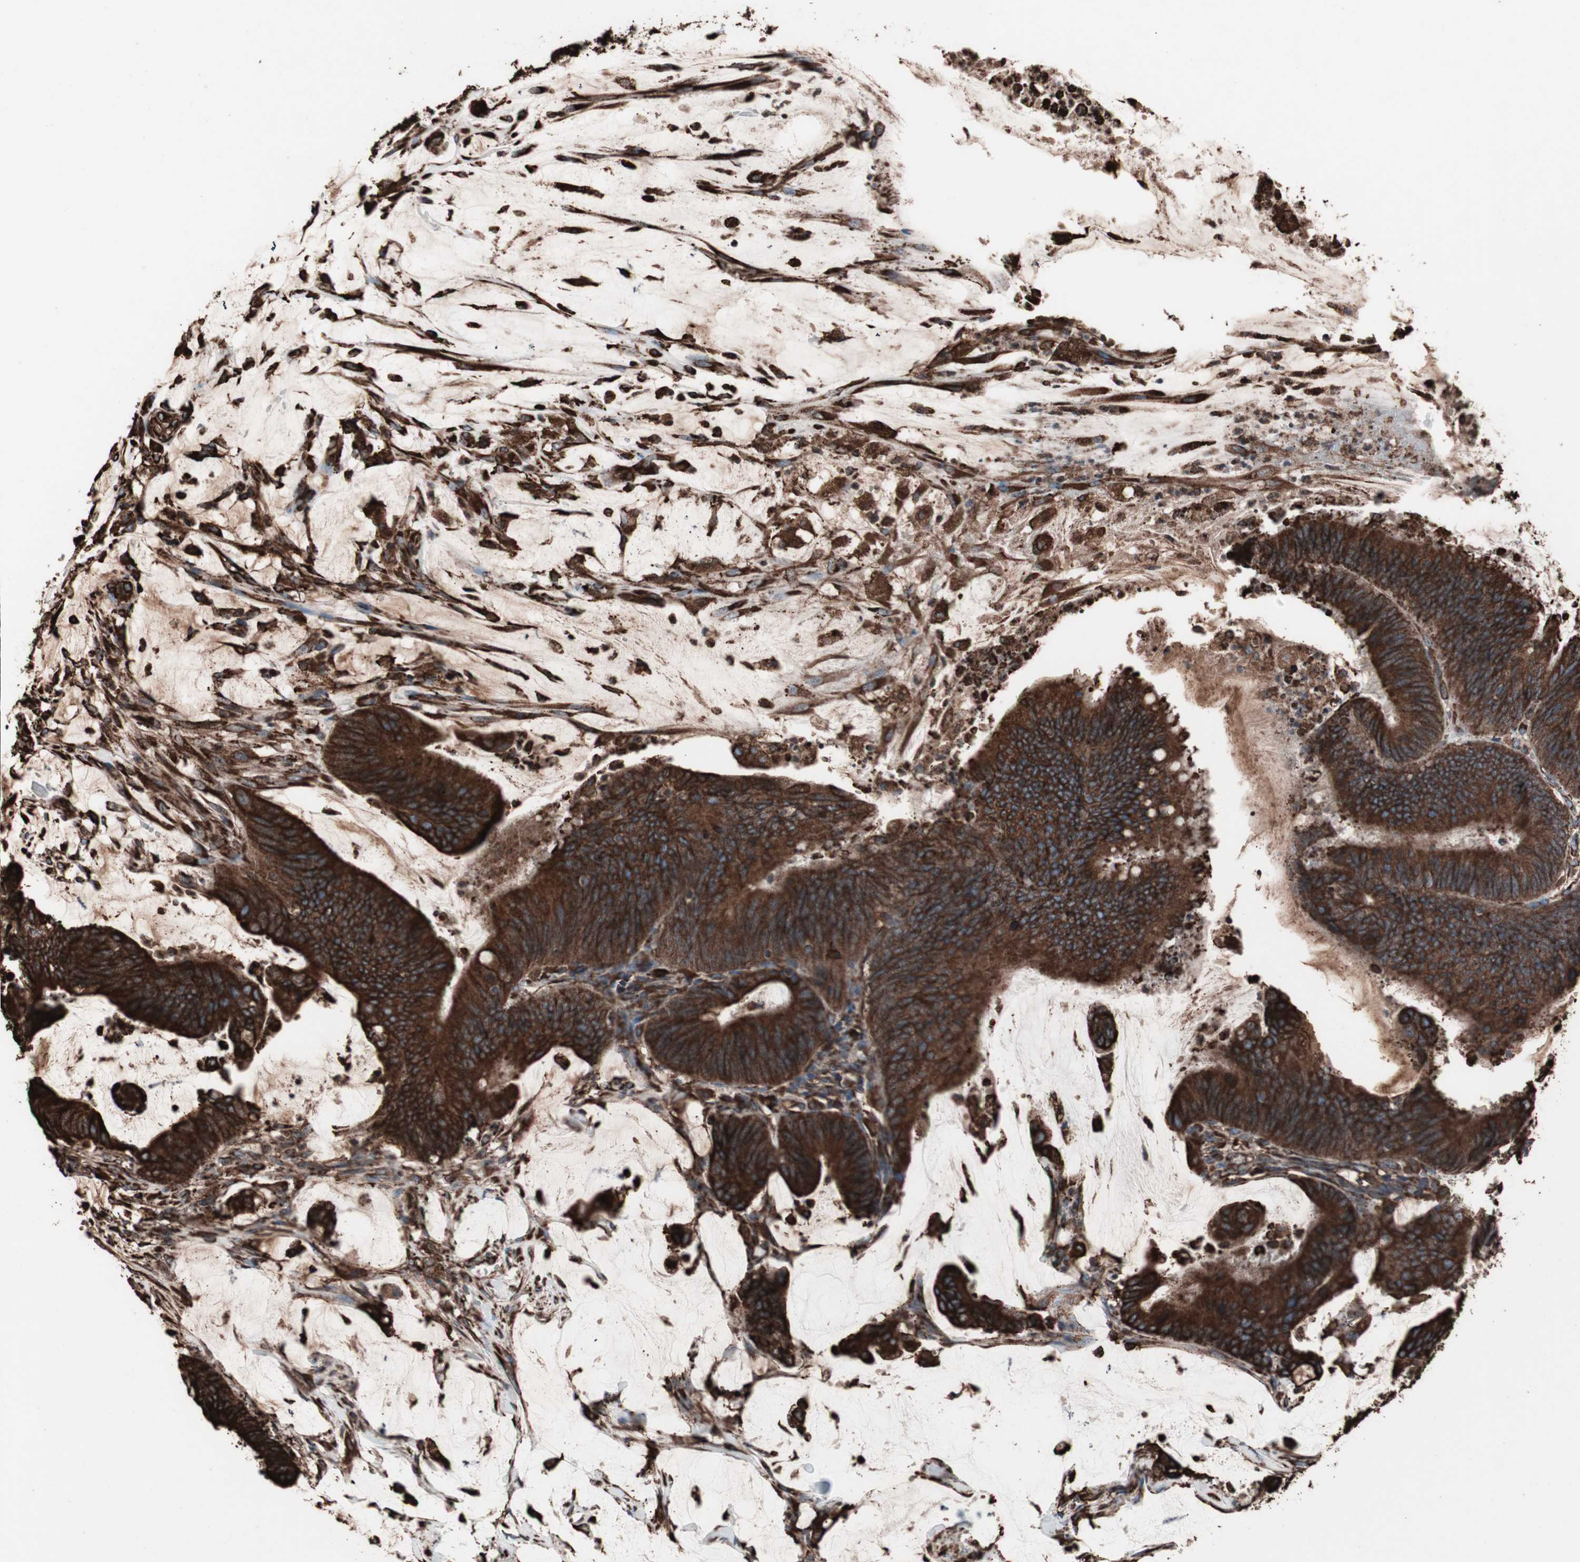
{"staining": {"intensity": "strong", "quantity": ">75%", "location": "cytoplasmic/membranous"}, "tissue": "colorectal cancer", "cell_type": "Tumor cells", "image_type": "cancer", "snomed": [{"axis": "morphology", "description": "Adenocarcinoma, NOS"}, {"axis": "topography", "description": "Rectum"}], "caption": "Tumor cells exhibit strong cytoplasmic/membranous positivity in about >75% of cells in adenocarcinoma (colorectal).", "gene": "HSP90B1", "patient": {"sex": "female", "age": 66}}